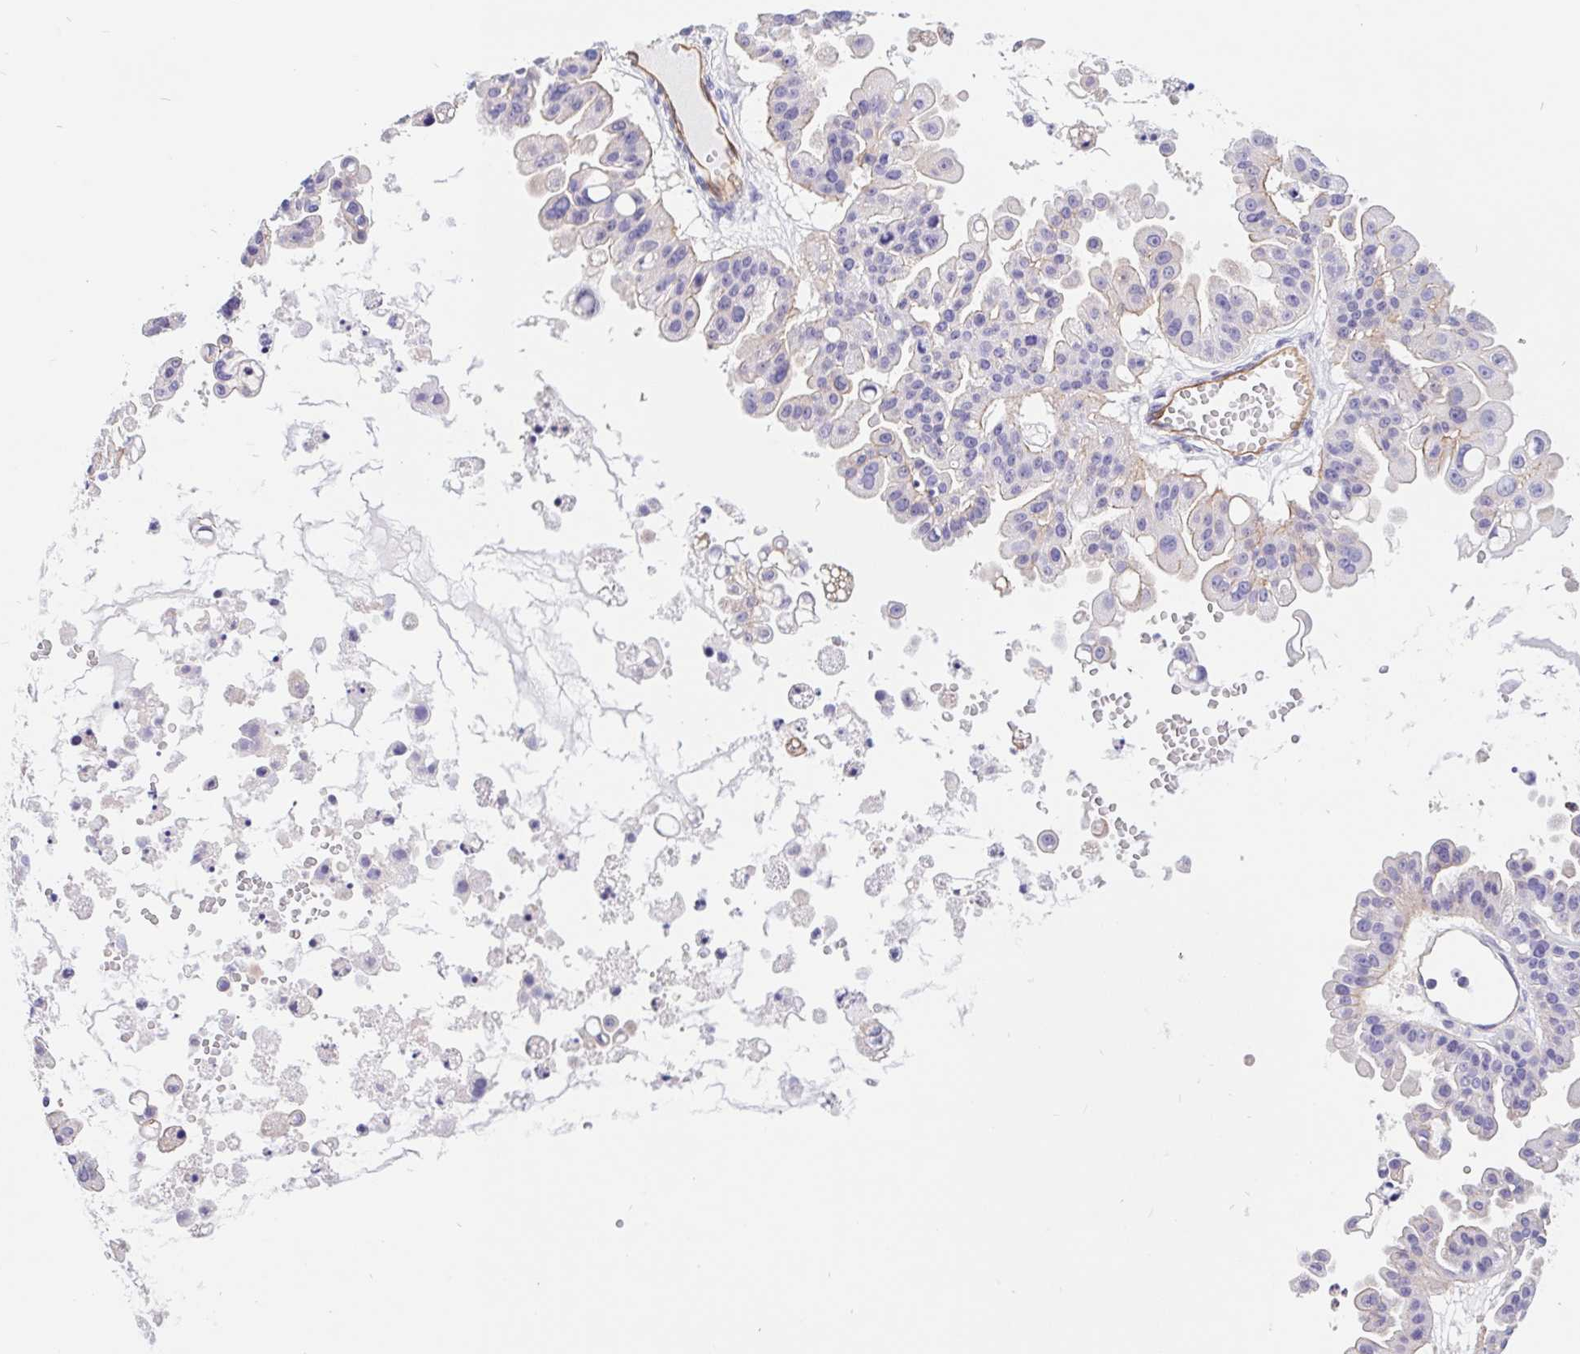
{"staining": {"intensity": "negative", "quantity": "none", "location": "none"}, "tissue": "ovarian cancer", "cell_type": "Tumor cells", "image_type": "cancer", "snomed": [{"axis": "morphology", "description": "Cystadenocarcinoma, serous, NOS"}, {"axis": "topography", "description": "Ovary"}], "caption": "This is an IHC micrograph of ovarian cancer. There is no staining in tumor cells.", "gene": "LIMCH1", "patient": {"sex": "female", "age": 56}}